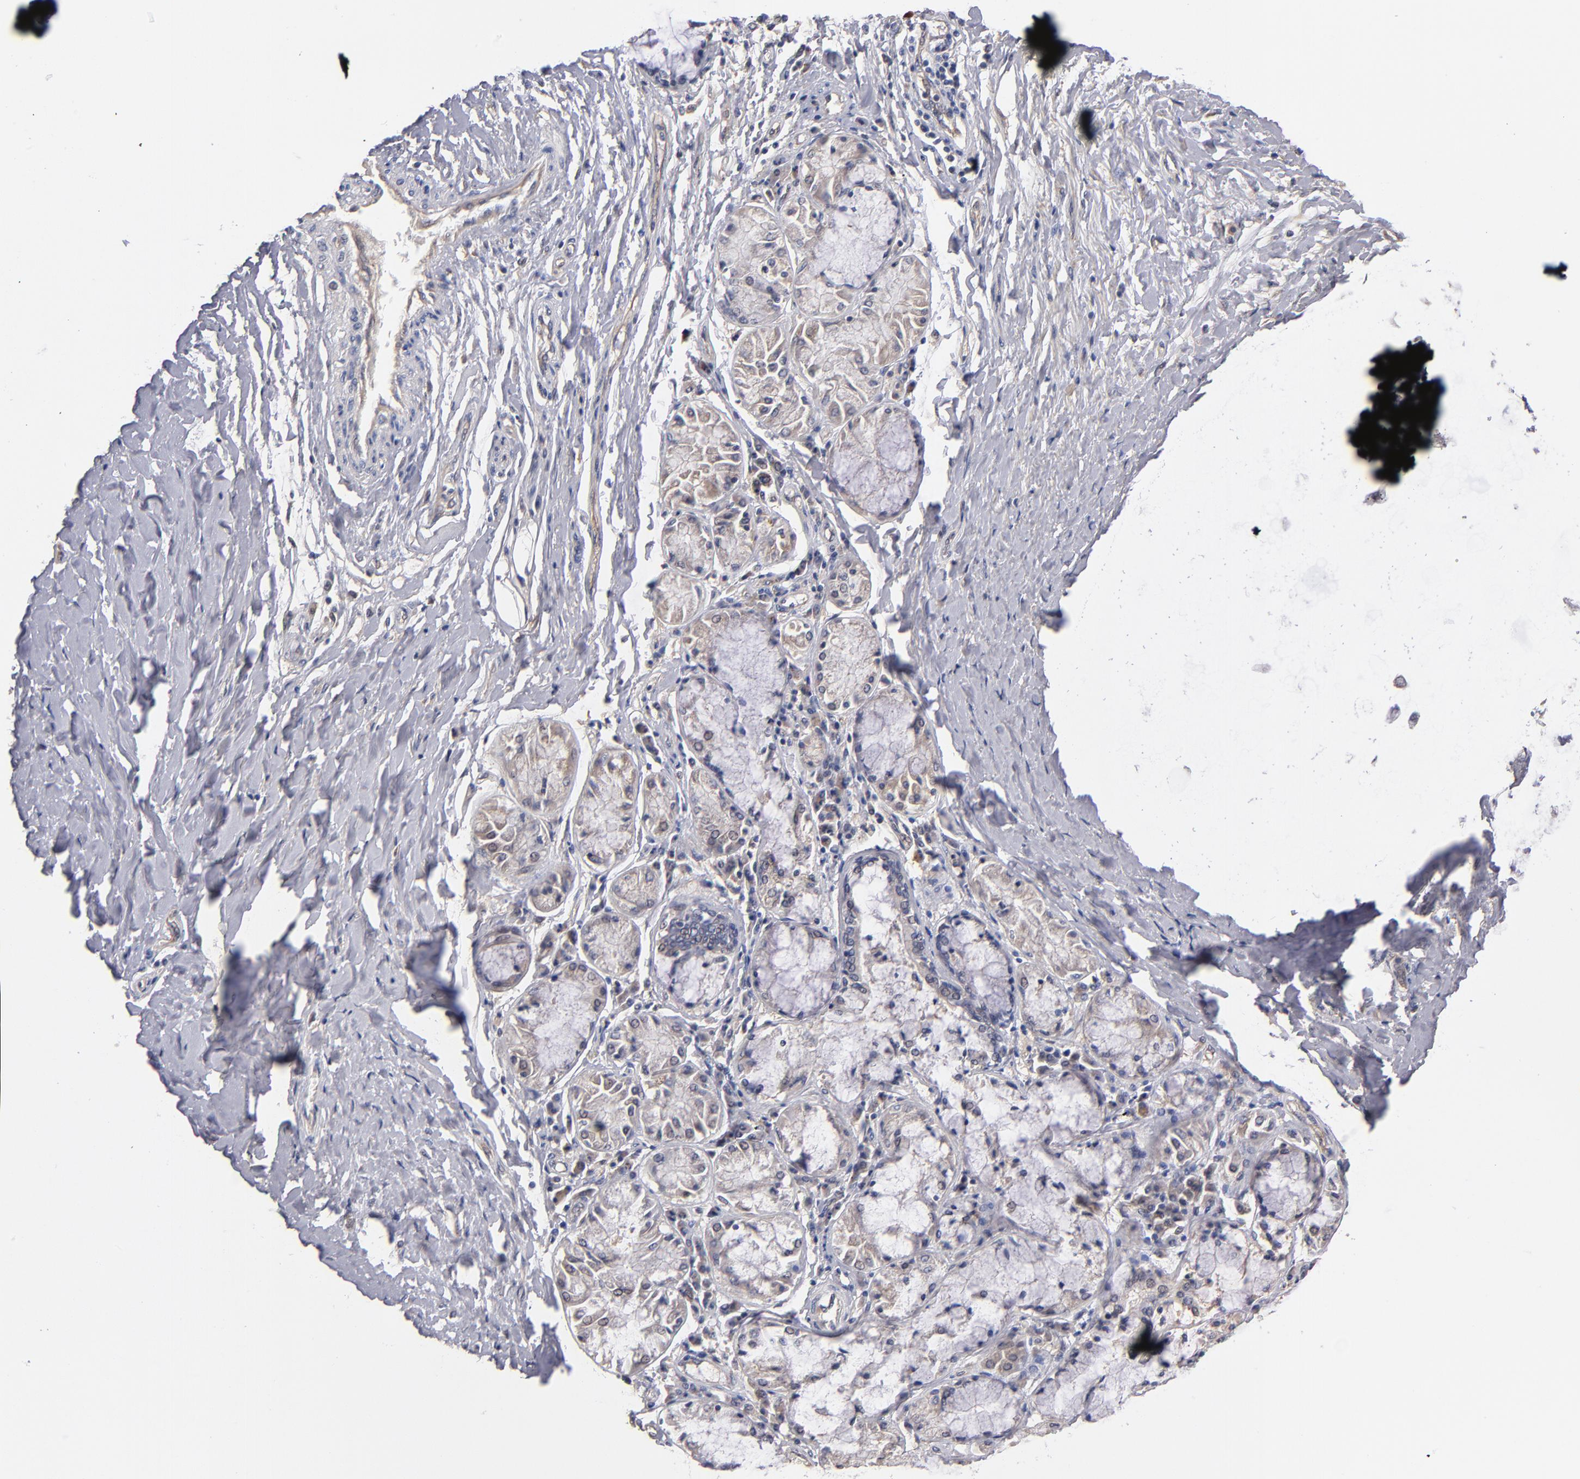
{"staining": {"intensity": "weak", "quantity": ">75%", "location": "cytoplasmic/membranous"}, "tissue": "bronchus", "cell_type": "Respiratory epithelial cells", "image_type": "normal", "snomed": [{"axis": "morphology", "description": "Normal tissue, NOS"}, {"axis": "topography", "description": "Cartilage tissue"}, {"axis": "topography", "description": "Bronchus"}, {"axis": "topography", "description": "Lung"}], "caption": "Brown immunohistochemical staining in normal bronchus displays weak cytoplasmic/membranous positivity in approximately >75% of respiratory epithelial cells.", "gene": "GMFB", "patient": {"sex": "female", "age": 49}}